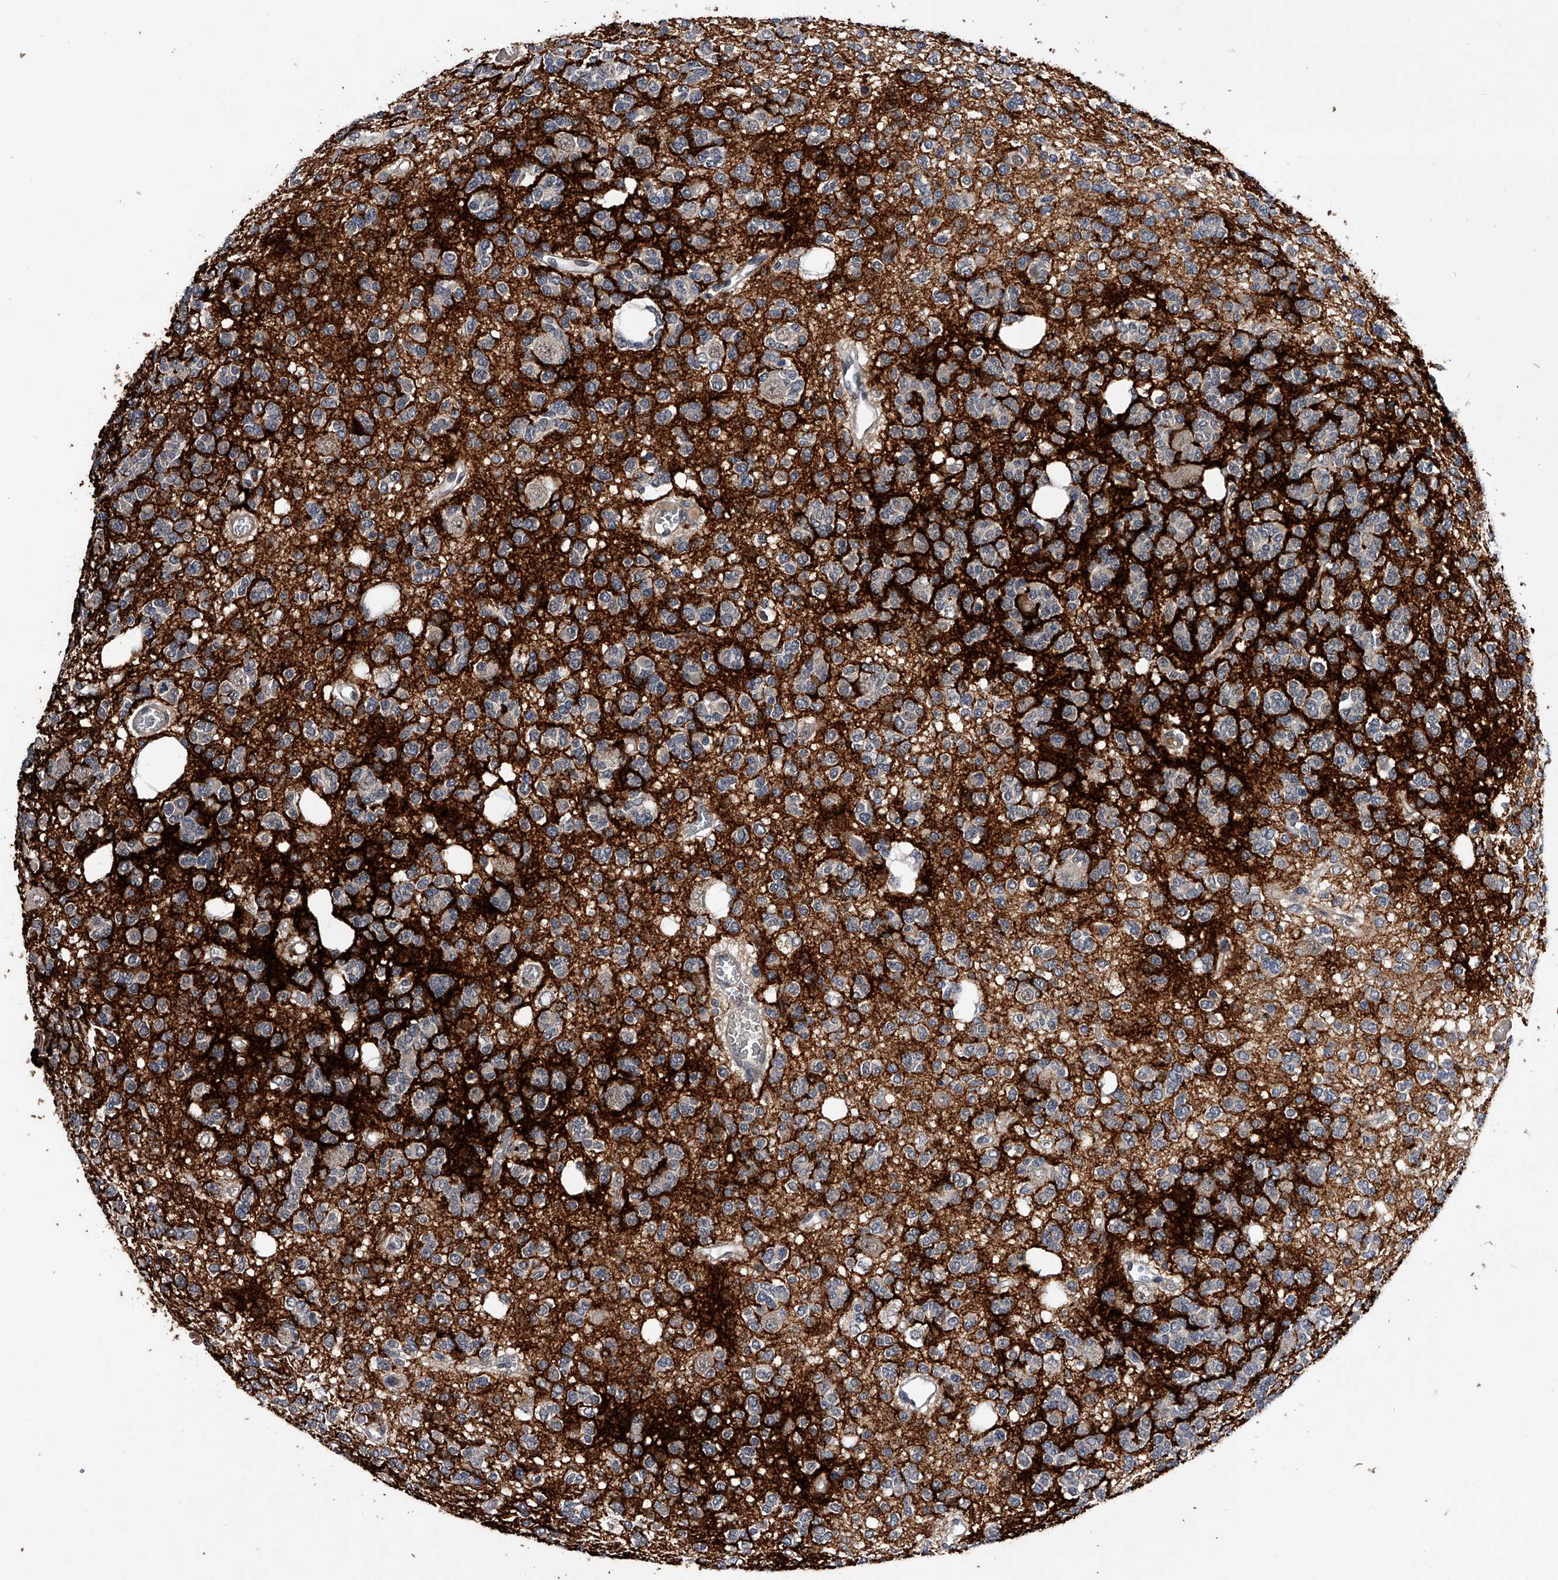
{"staining": {"intensity": "negative", "quantity": "none", "location": "none"}, "tissue": "glioma", "cell_type": "Tumor cells", "image_type": "cancer", "snomed": [{"axis": "morphology", "description": "Glioma, malignant, Low grade"}, {"axis": "topography", "description": "Brain"}], "caption": "Immunohistochemistry of human glioma displays no staining in tumor cells.", "gene": "ZNF30", "patient": {"sex": "male", "age": 38}}